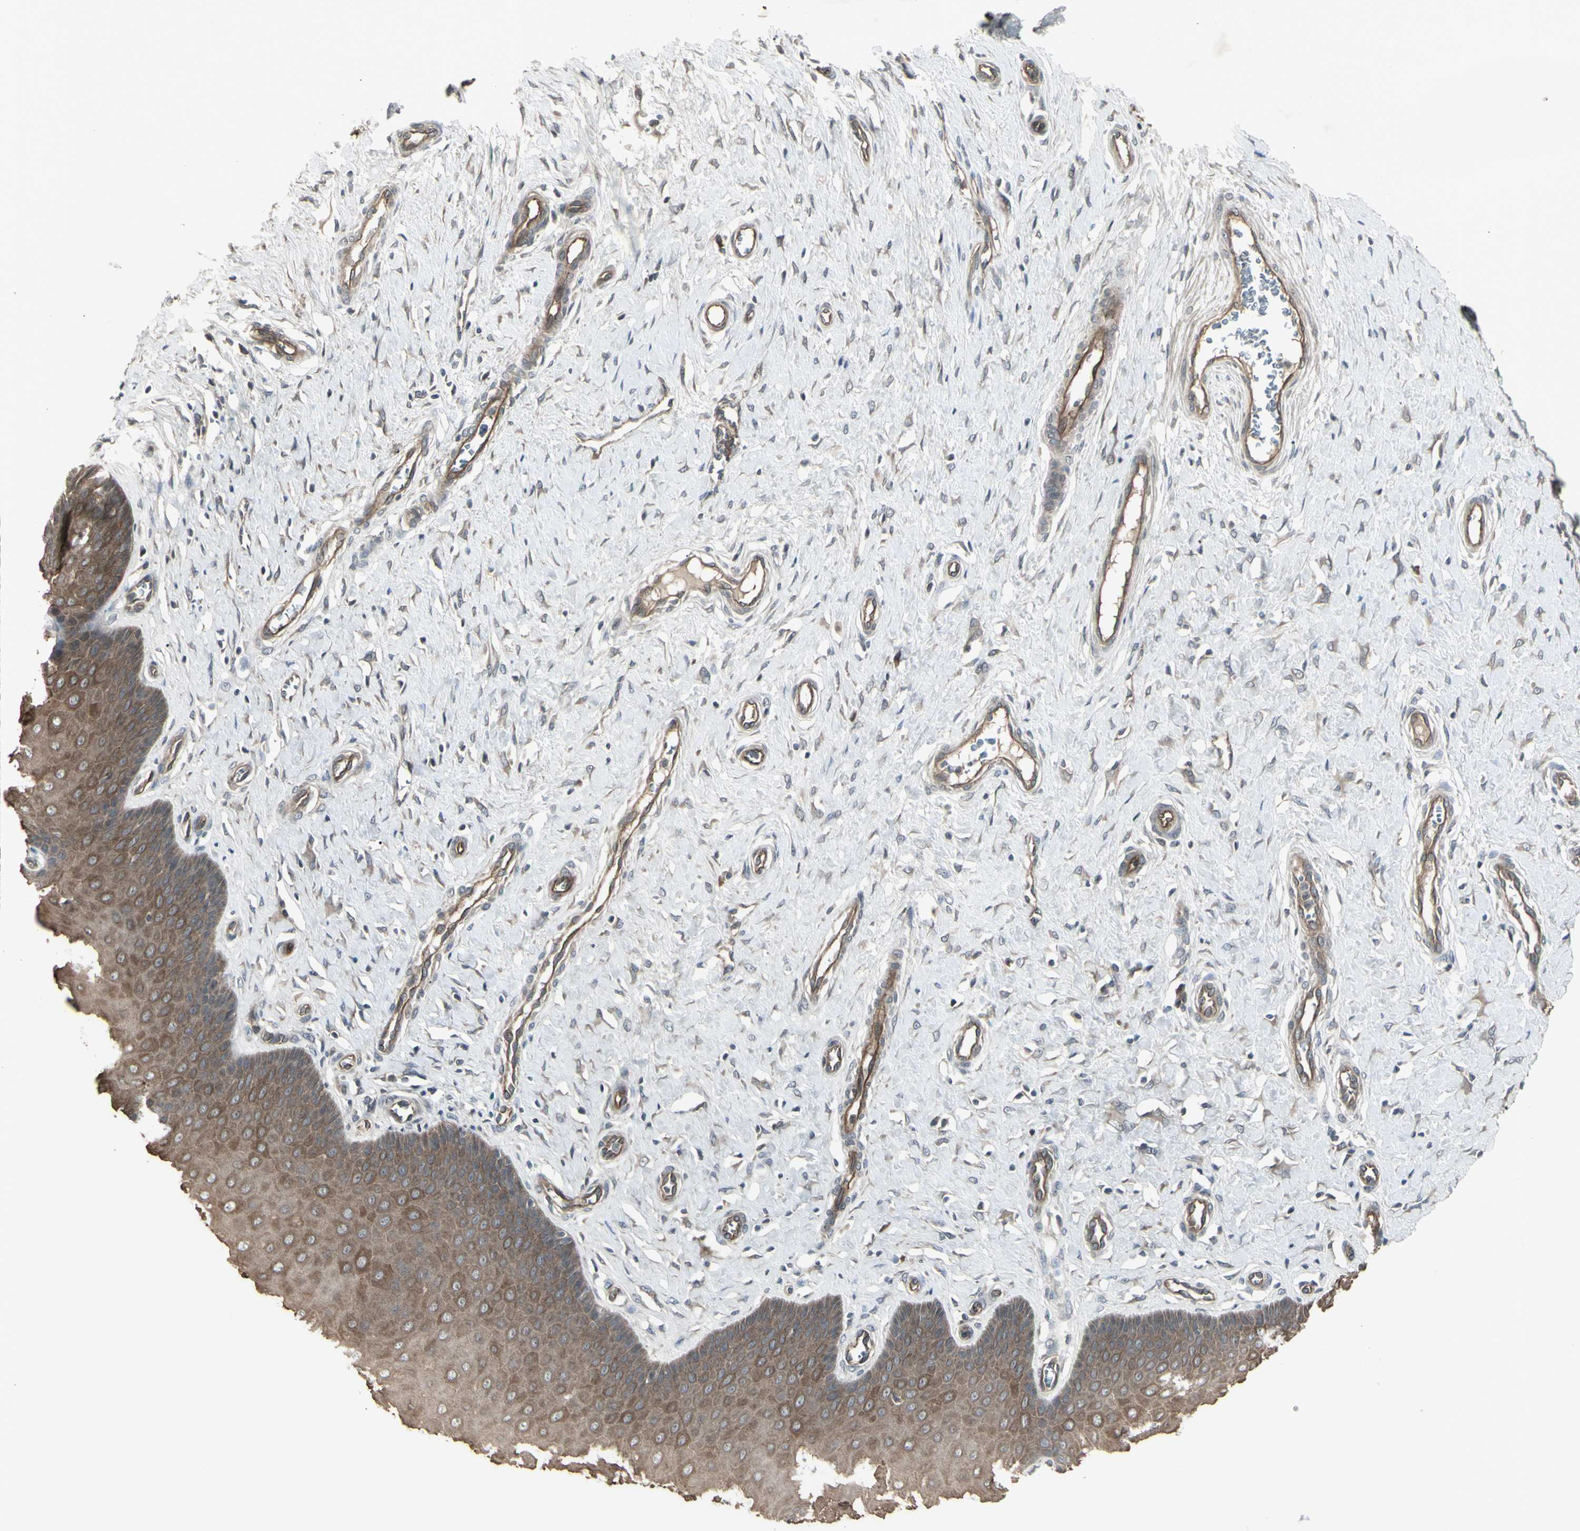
{"staining": {"intensity": "moderate", "quantity": ">75%", "location": "cytoplasmic/membranous"}, "tissue": "cervix", "cell_type": "Glandular cells", "image_type": "normal", "snomed": [{"axis": "morphology", "description": "Normal tissue, NOS"}, {"axis": "topography", "description": "Cervix"}], "caption": "Moderate cytoplasmic/membranous protein positivity is identified in approximately >75% of glandular cells in cervix. Immunohistochemistry (ihc) stains the protein in brown and the nuclei are stained blue.", "gene": "JAG1", "patient": {"sex": "female", "age": 55}}